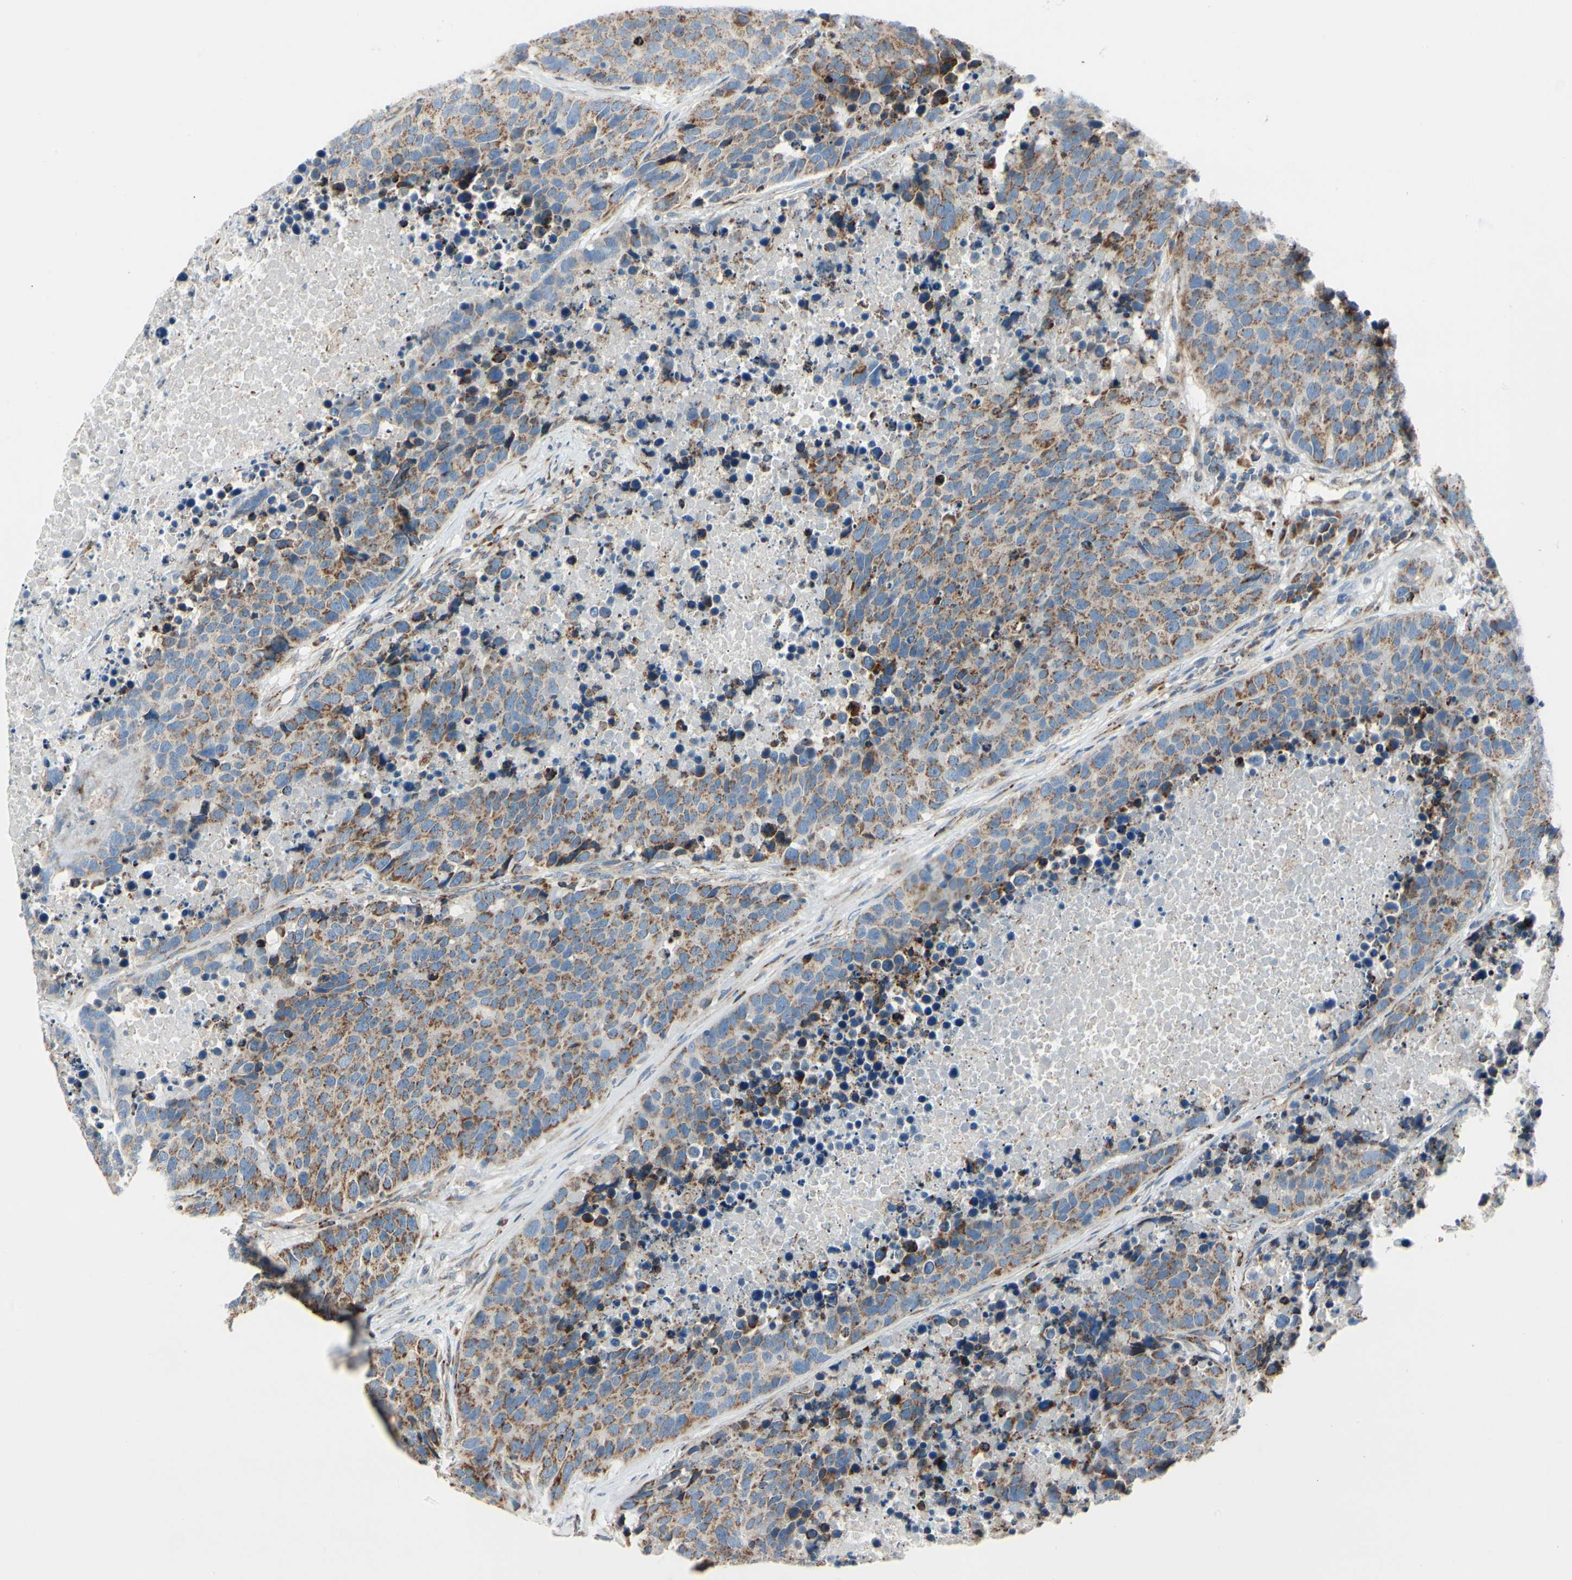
{"staining": {"intensity": "moderate", "quantity": ">75%", "location": "cytoplasmic/membranous"}, "tissue": "carcinoid", "cell_type": "Tumor cells", "image_type": "cancer", "snomed": [{"axis": "morphology", "description": "Carcinoid, malignant, NOS"}, {"axis": "topography", "description": "Lung"}], "caption": "Immunohistochemical staining of human malignant carcinoid reveals moderate cytoplasmic/membranous protein staining in about >75% of tumor cells.", "gene": "MRPL9", "patient": {"sex": "male", "age": 60}}